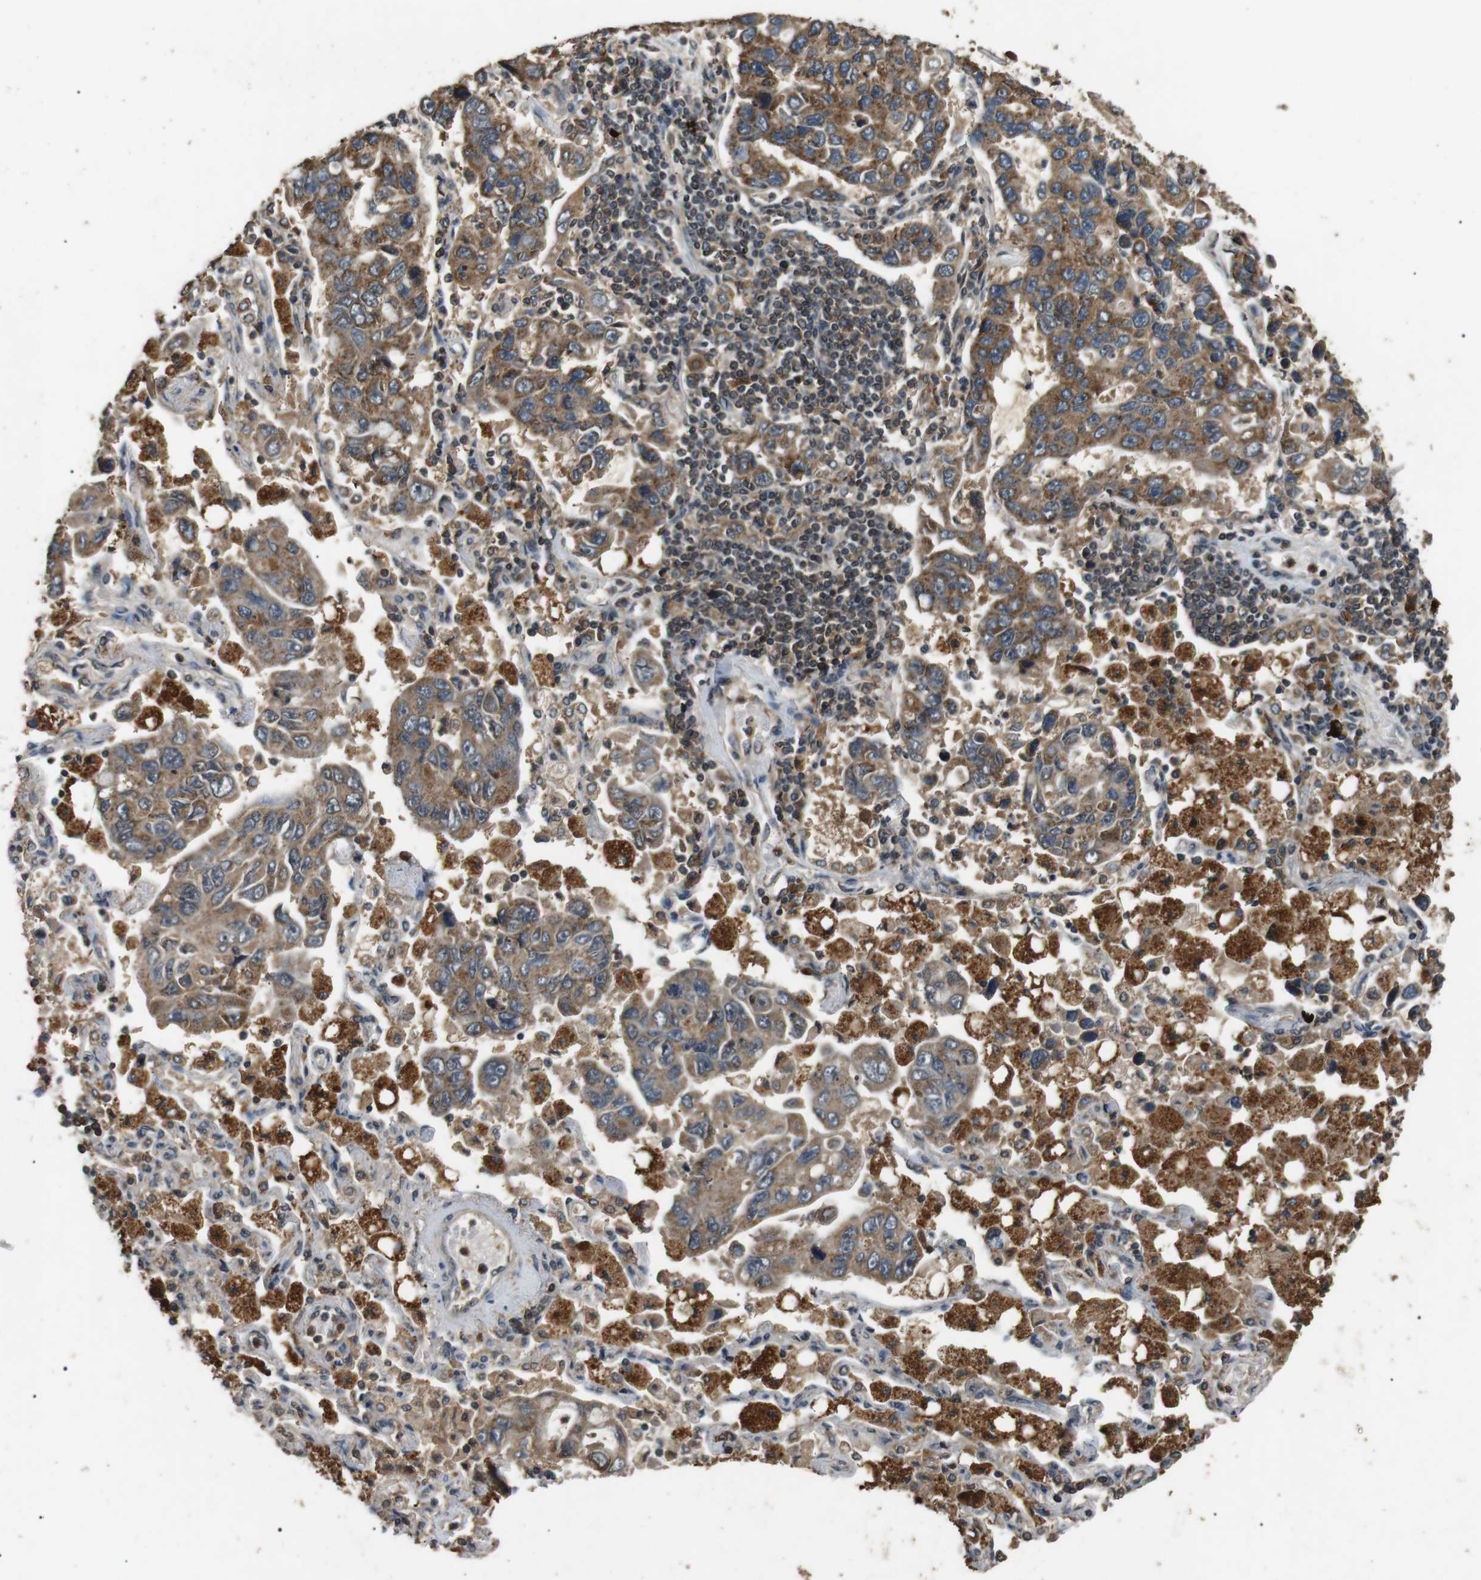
{"staining": {"intensity": "moderate", "quantity": ">75%", "location": "cytoplasmic/membranous"}, "tissue": "lung cancer", "cell_type": "Tumor cells", "image_type": "cancer", "snomed": [{"axis": "morphology", "description": "Adenocarcinoma, NOS"}, {"axis": "topography", "description": "Lung"}], "caption": "A micrograph of adenocarcinoma (lung) stained for a protein exhibits moderate cytoplasmic/membranous brown staining in tumor cells. (IHC, brightfield microscopy, high magnification).", "gene": "TBC1D15", "patient": {"sex": "male", "age": 64}}